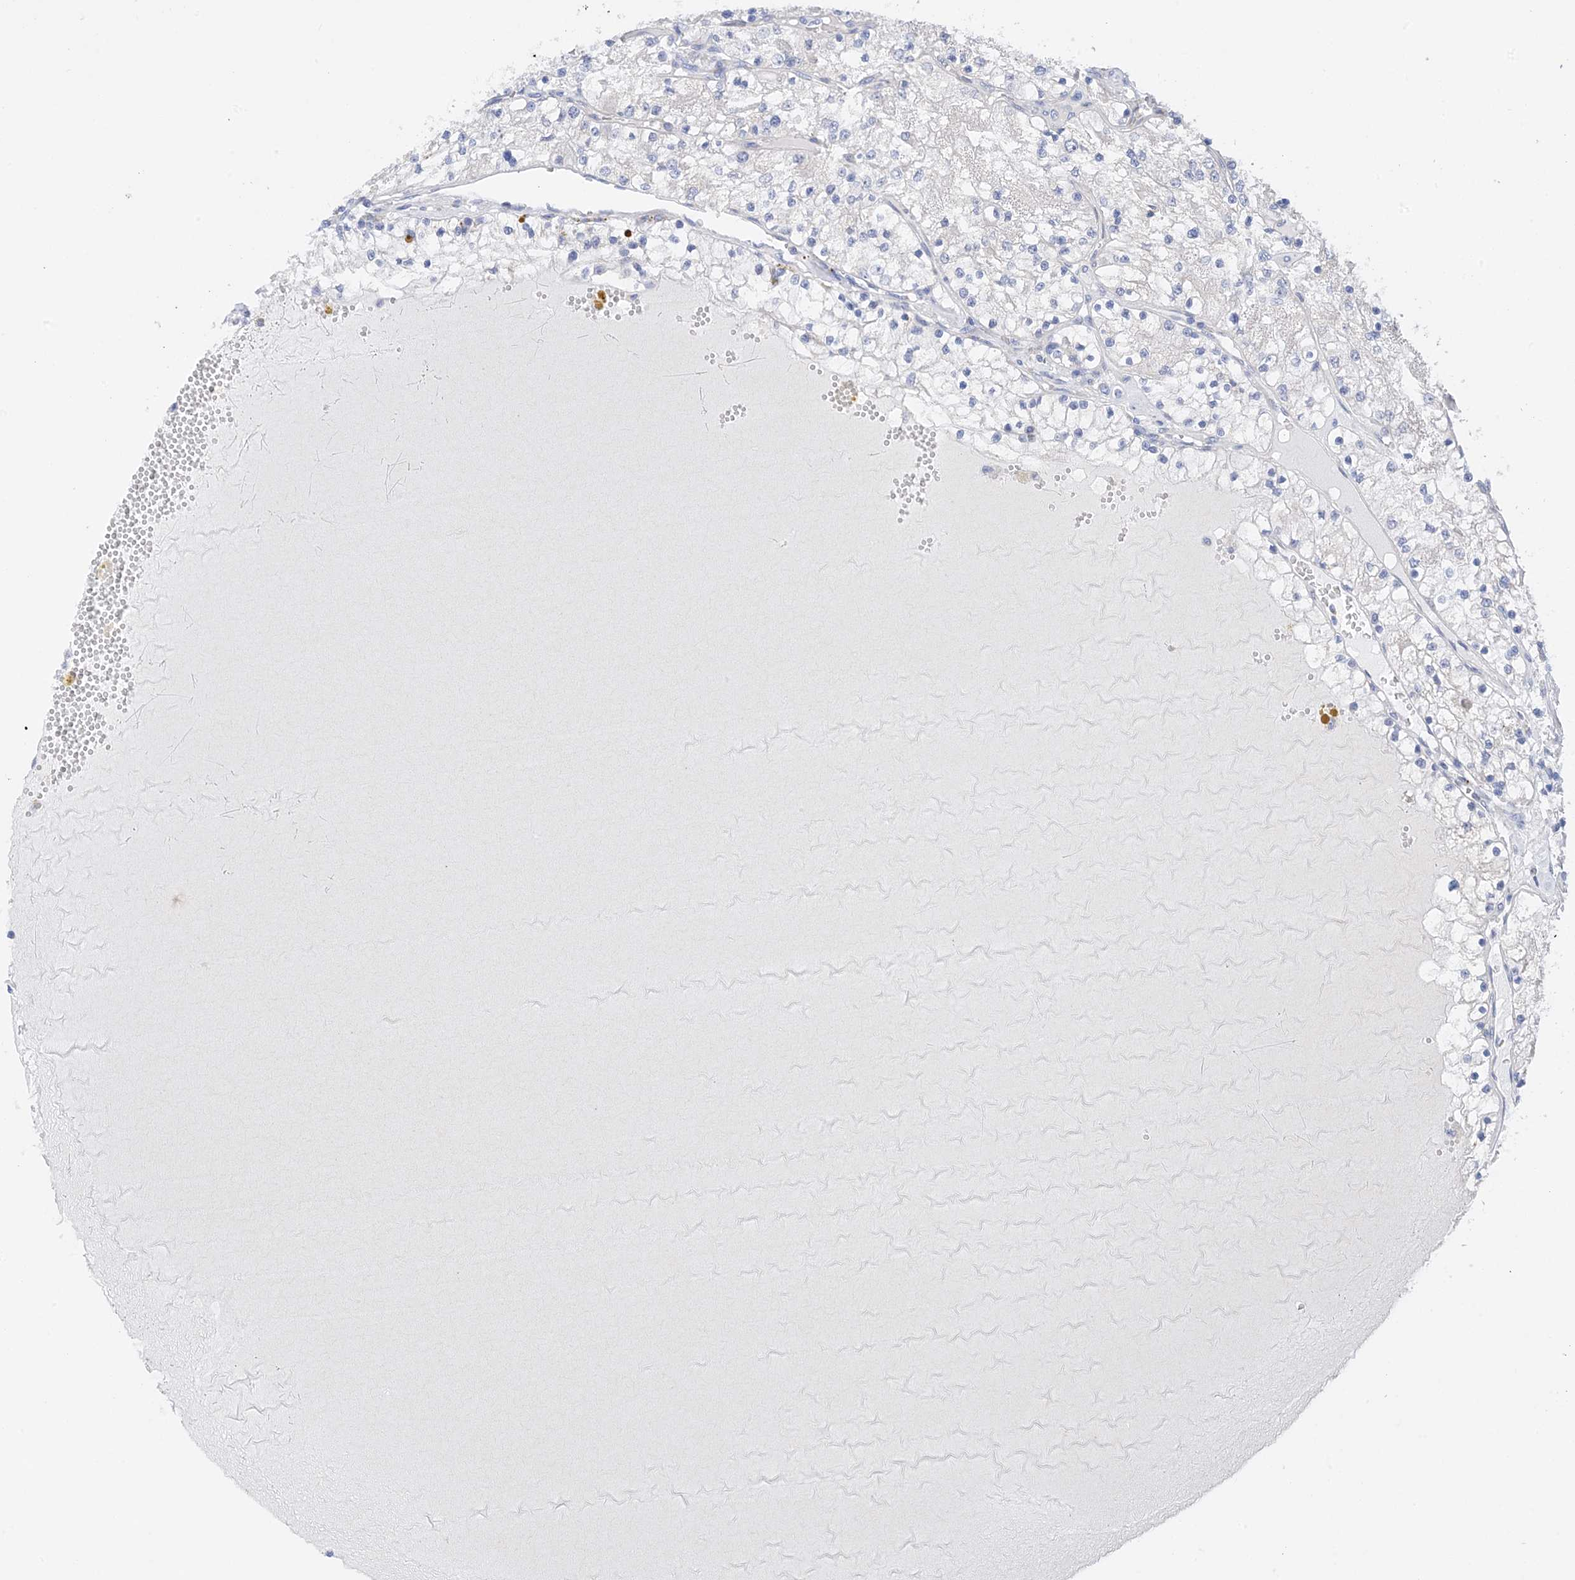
{"staining": {"intensity": "negative", "quantity": "none", "location": "none"}, "tissue": "renal cancer", "cell_type": "Tumor cells", "image_type": "cancer", "snomed": [{"axis": "morphology", "description": "Normal tissue, NOS"}, {"axis": "morphology", "description": "Adenocarcinoma, NOS"}, {"axis": "topography", "description": "Kidney"}], "caption": "There is no significant positivity in tumor cells of adenocarcinoma (renal). (Stains: DAB (3,3'-diaminobenzidine) immunohistochemistry with hematoxylin counter stain, Microscopy: brightfield microscopy at high magnification).", "gene": "PLK4", "patient": {"sex": "male", "age": 68}}